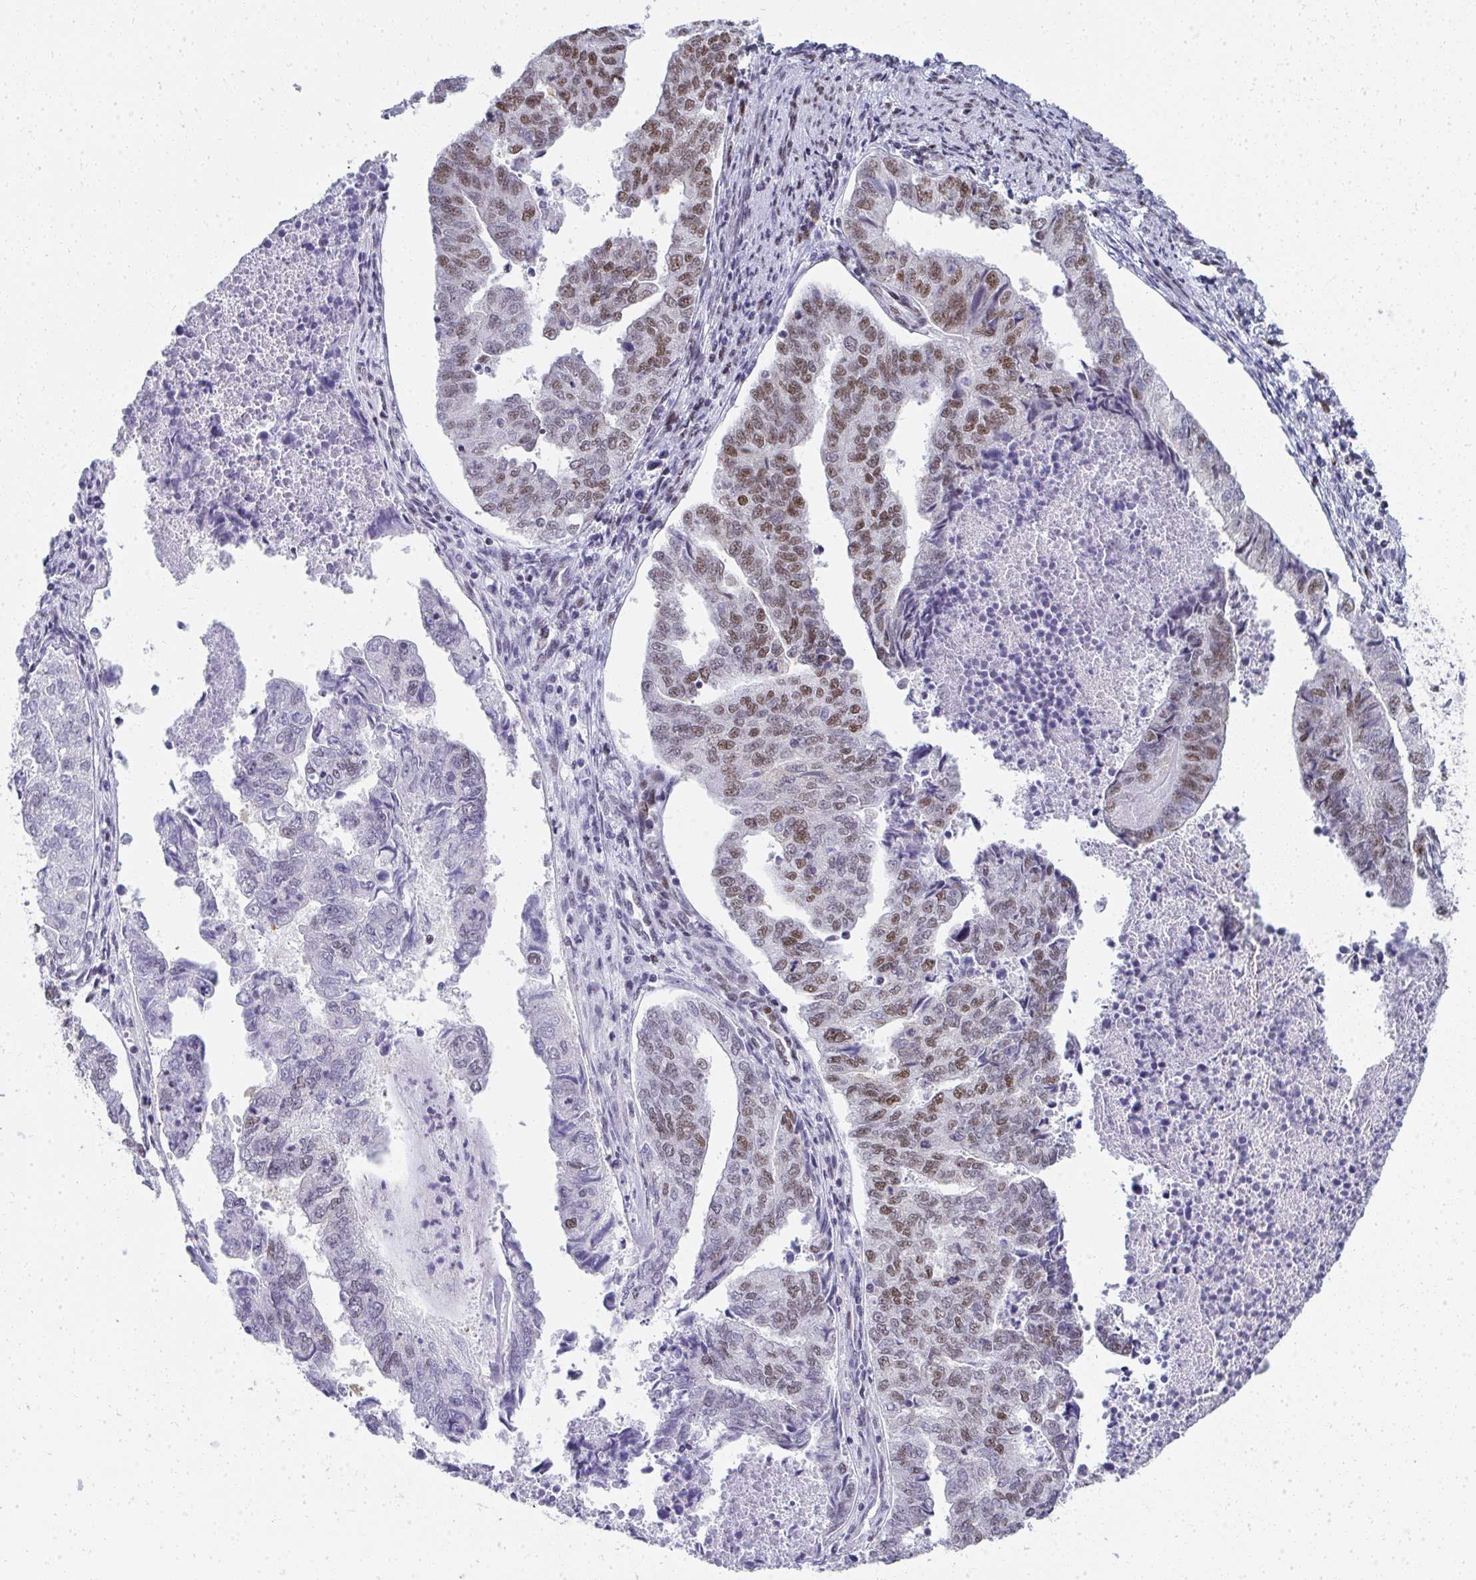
{"staining": {"intensity": "moderate", "quantity": "25%-75%", "location": "nuclear"}, "tissue": "endometrial cancer", "cell_type": "Tumor cells", "image_type": "cancer", "snomed": [{"axis": "morphology", "description": "Adenocarcinoma, NOS"}, {"axis": "topography", "description": "Endometrium"}], "caption": "Protein expression analysis of endometrial cancer exhibits moderate nuclear staining in about 25%-75% of tumor cells. The staining was performed using DAB, with brown indicating positive protein expression. Nuclei are stained blue with hematoxylin.", "gene": "CREBBP", "patient": {"sex": "female", "age": 73}}